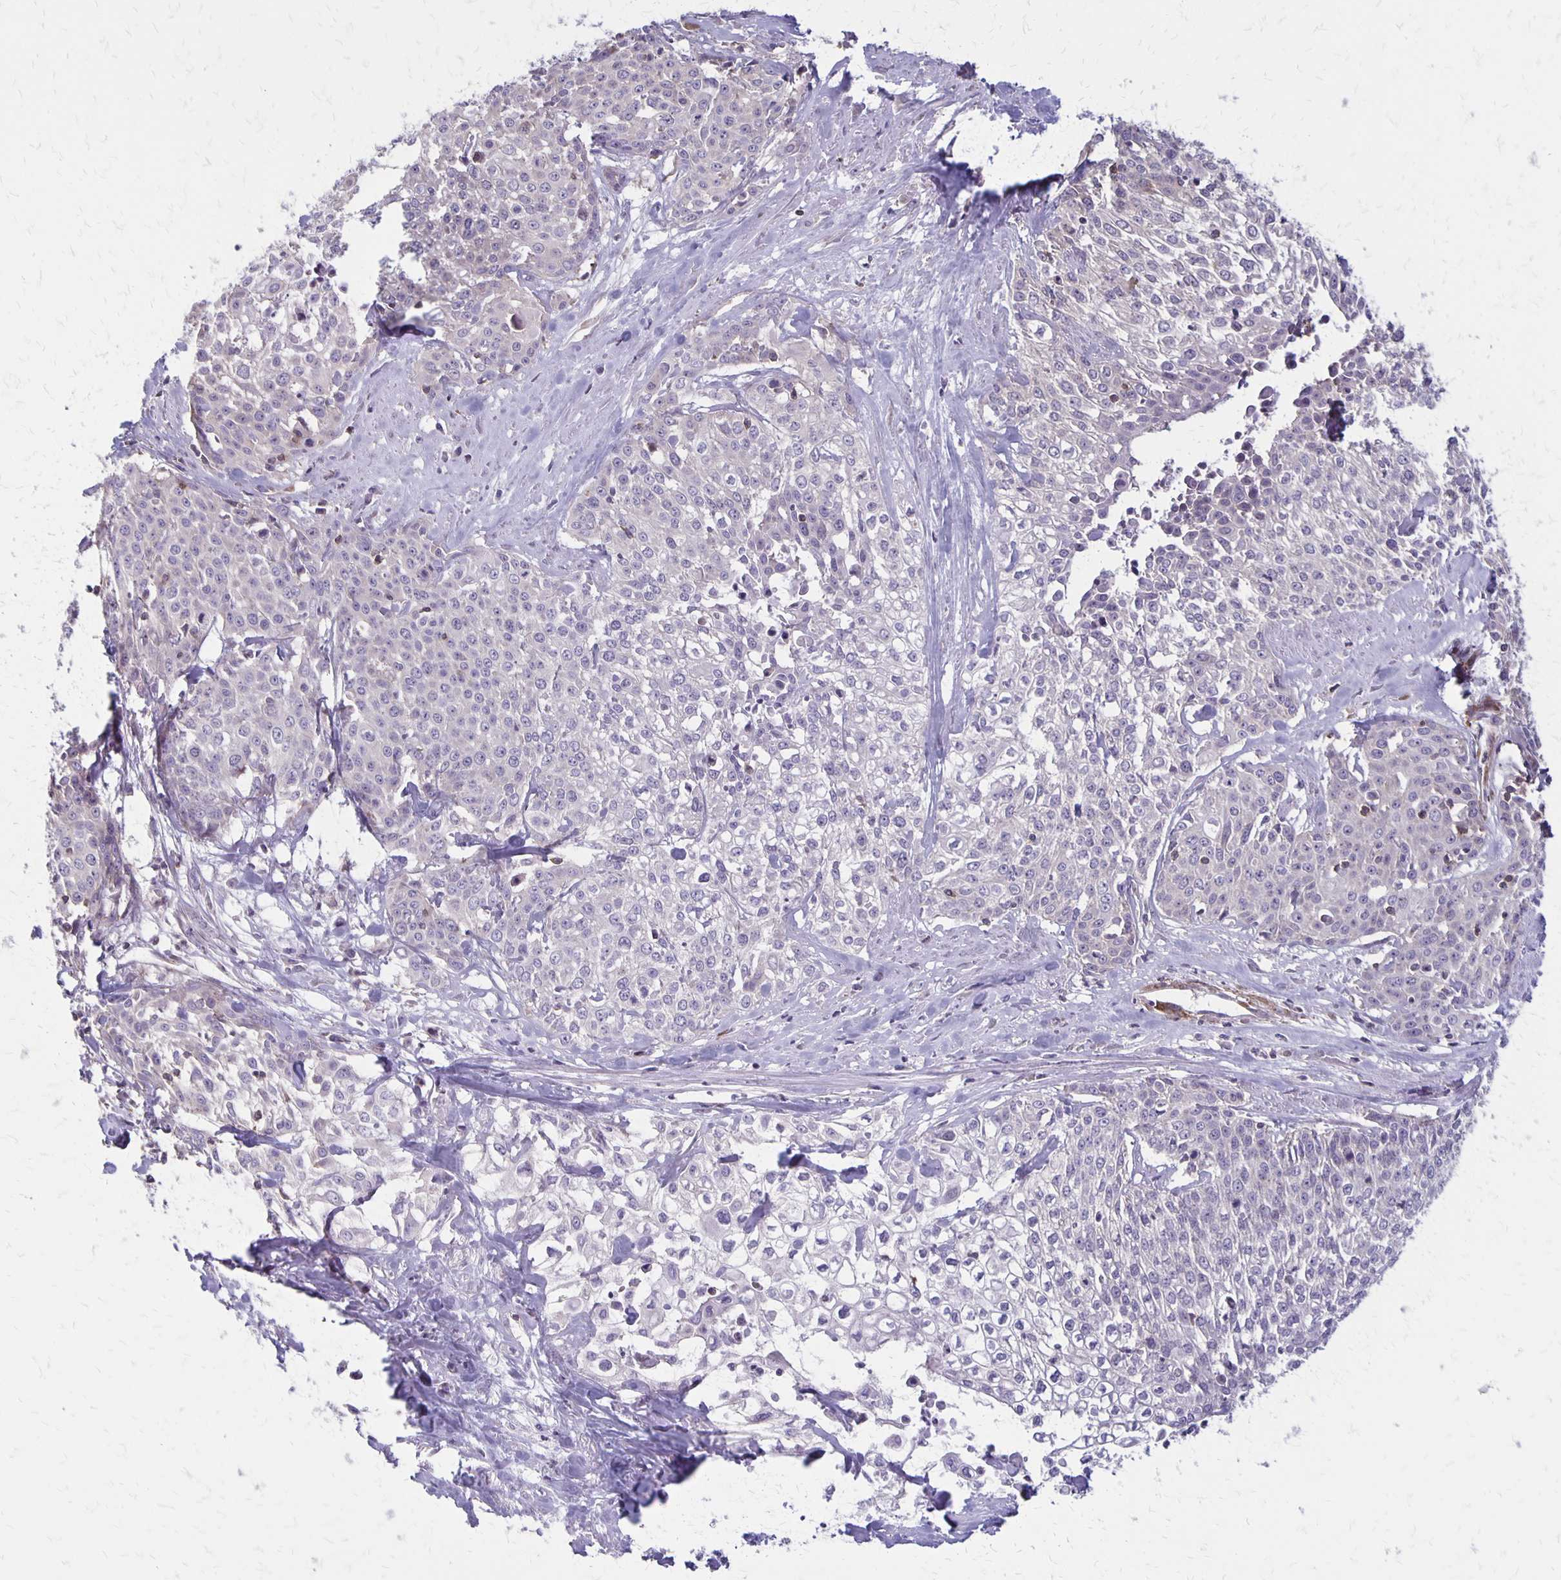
{"staining": {"intensity": "negative", "quantity": "none", "location": "none"}, "tissue": "cervical cancer", "cell_type": "Tumor cells", "image_type": "cancer", "snomed": [{"axis": "morphology", "description": "Squamous cell carcinoma, NOS"}, {"axis": "topography", "description": "Cervix"}], "caption": "The photomicrograph exhibits no significant positivity in tumor cells of cervical cancer. The staining was performed using DAB to visualize the protein expression in brown, while the nuclei were stained in blue with hematoxylin (Magnification: 20x).", "gene": "SEPTIN5", "patient": {"sex": "female", "age": 39}}